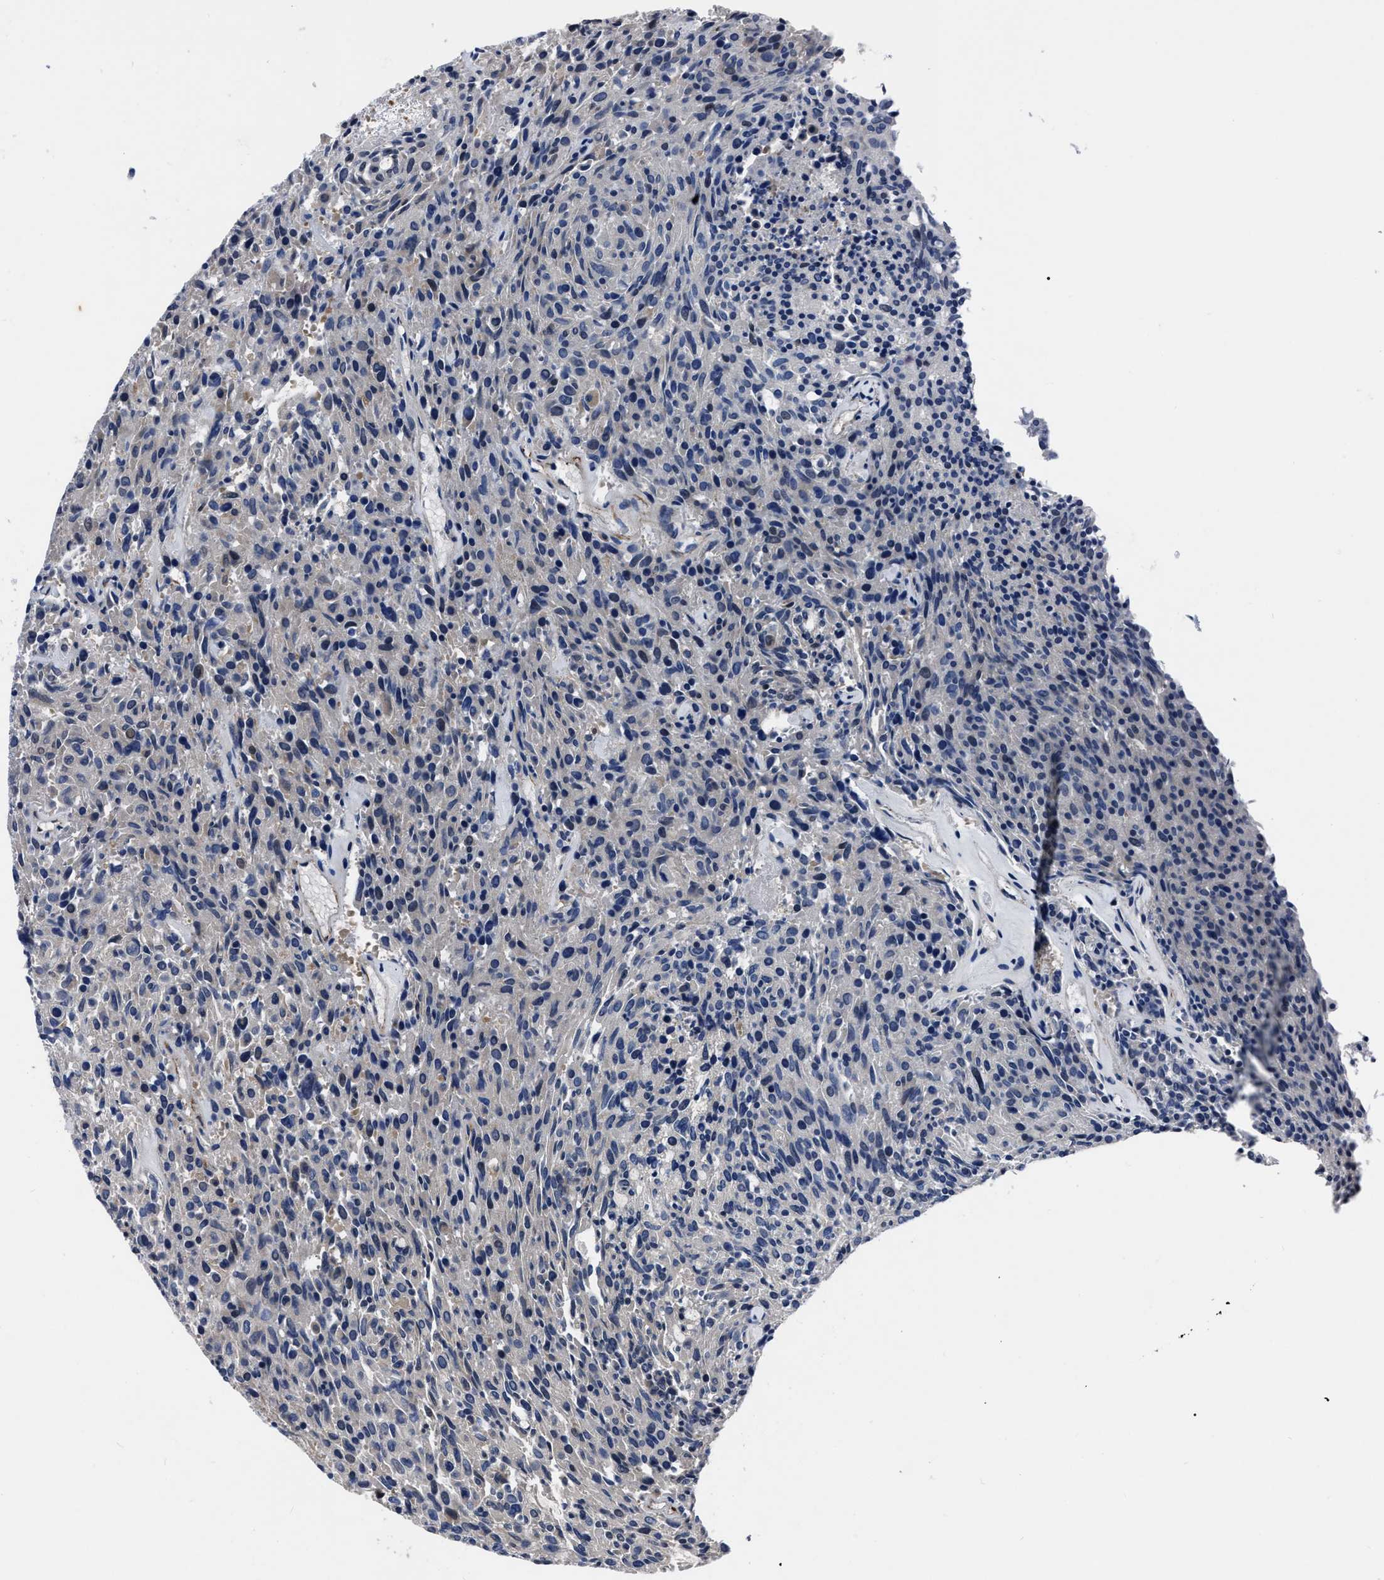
{"staining": {"intensity": "negative", "quantity": "none", "location": "none"}, "tissue": "carcinoid", "cell_type": "Tumor cells", "image_type": "cancer", "snomed": [{"axis": "morphology", "description": "Carcinoid, malignant, NOS"}, {"axis": "topography", "description": "Pancreas"}], "caption": "The image exhibits no staining of tumor cells in carcinoid.", "gene": "OR10G3", "patient": {"sex": "female", "age": 54}}